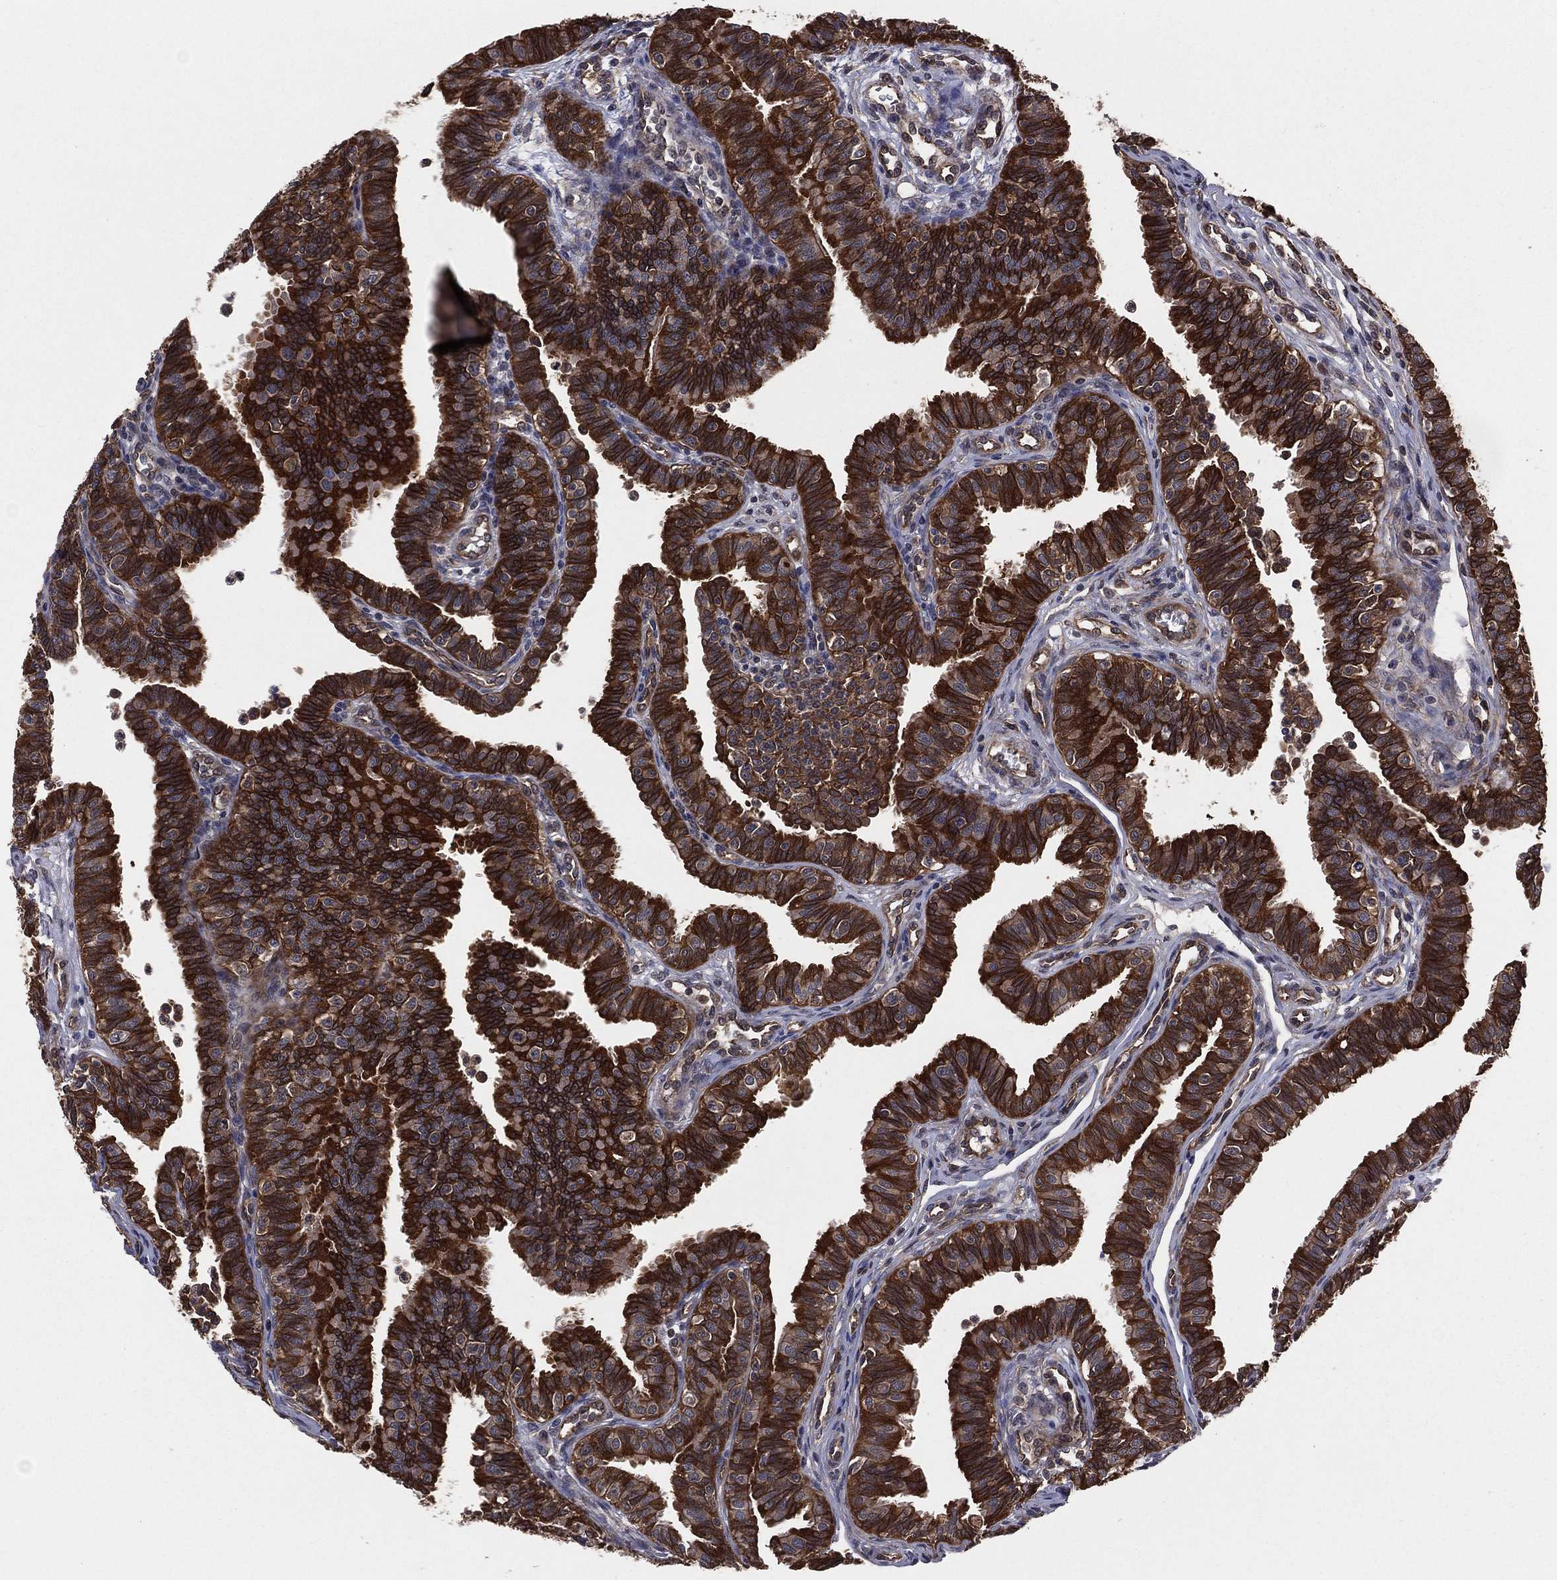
{"staining": {"intensity": "strong", "quantity": ">75%", "location": "cytoplasmic/membranous"}, "tissue": "fallopian tube", "cell_type": "Glandular cells", "image_type": "normal", "snomed": [{"axis": "morphology", "description": "Normal tissue, NOS"}, {"axis": "topography", "description": "Fallopian tube"}], "caption": "Immunohistochemical staining of benign fallopian tube demonstrates strong cytoplasmic/membranous protein positivity in about >75% of glandular cells.", "gene": "CERT1", "patient": {"sex": "female", "age": 36}}